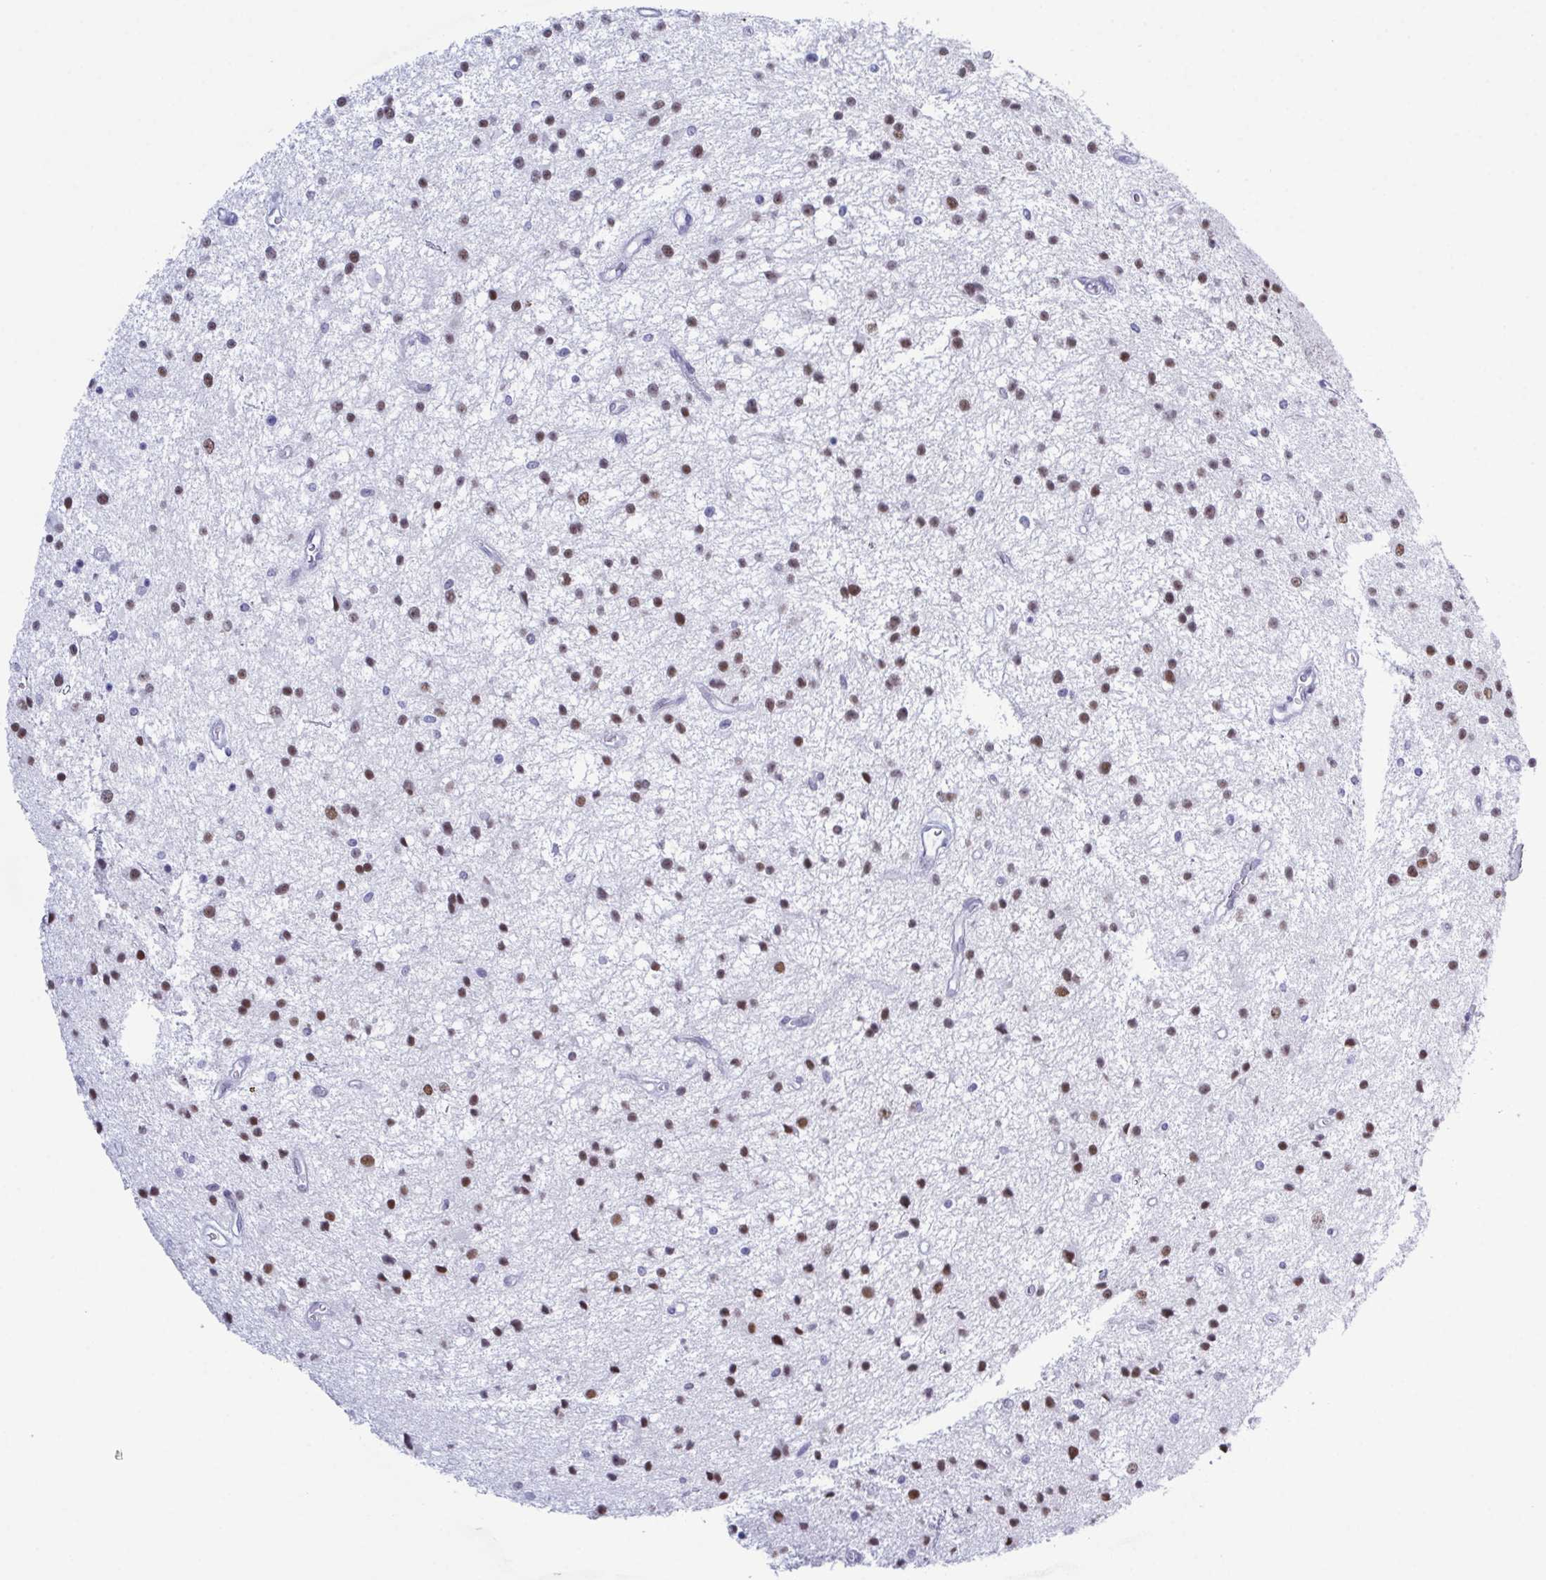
{"staining": {"intensity": "moderate", "quantity": ">75%", "location": "nuclear"}, "tissue": "glioma", "cell_type": "Tumor cells", "image_type": "cancer", "snomed": [{"axis": "morphology", "description": "Glioma, malignant, Low grade"}, {"axis": "topography", "description": "Brain"}], "caption": "Human glioma stained with a protein marker demonstrates moderate staining in tumor cells.", "gene": "SUGP2", "patient": {"sex": "male", "age": 43}}